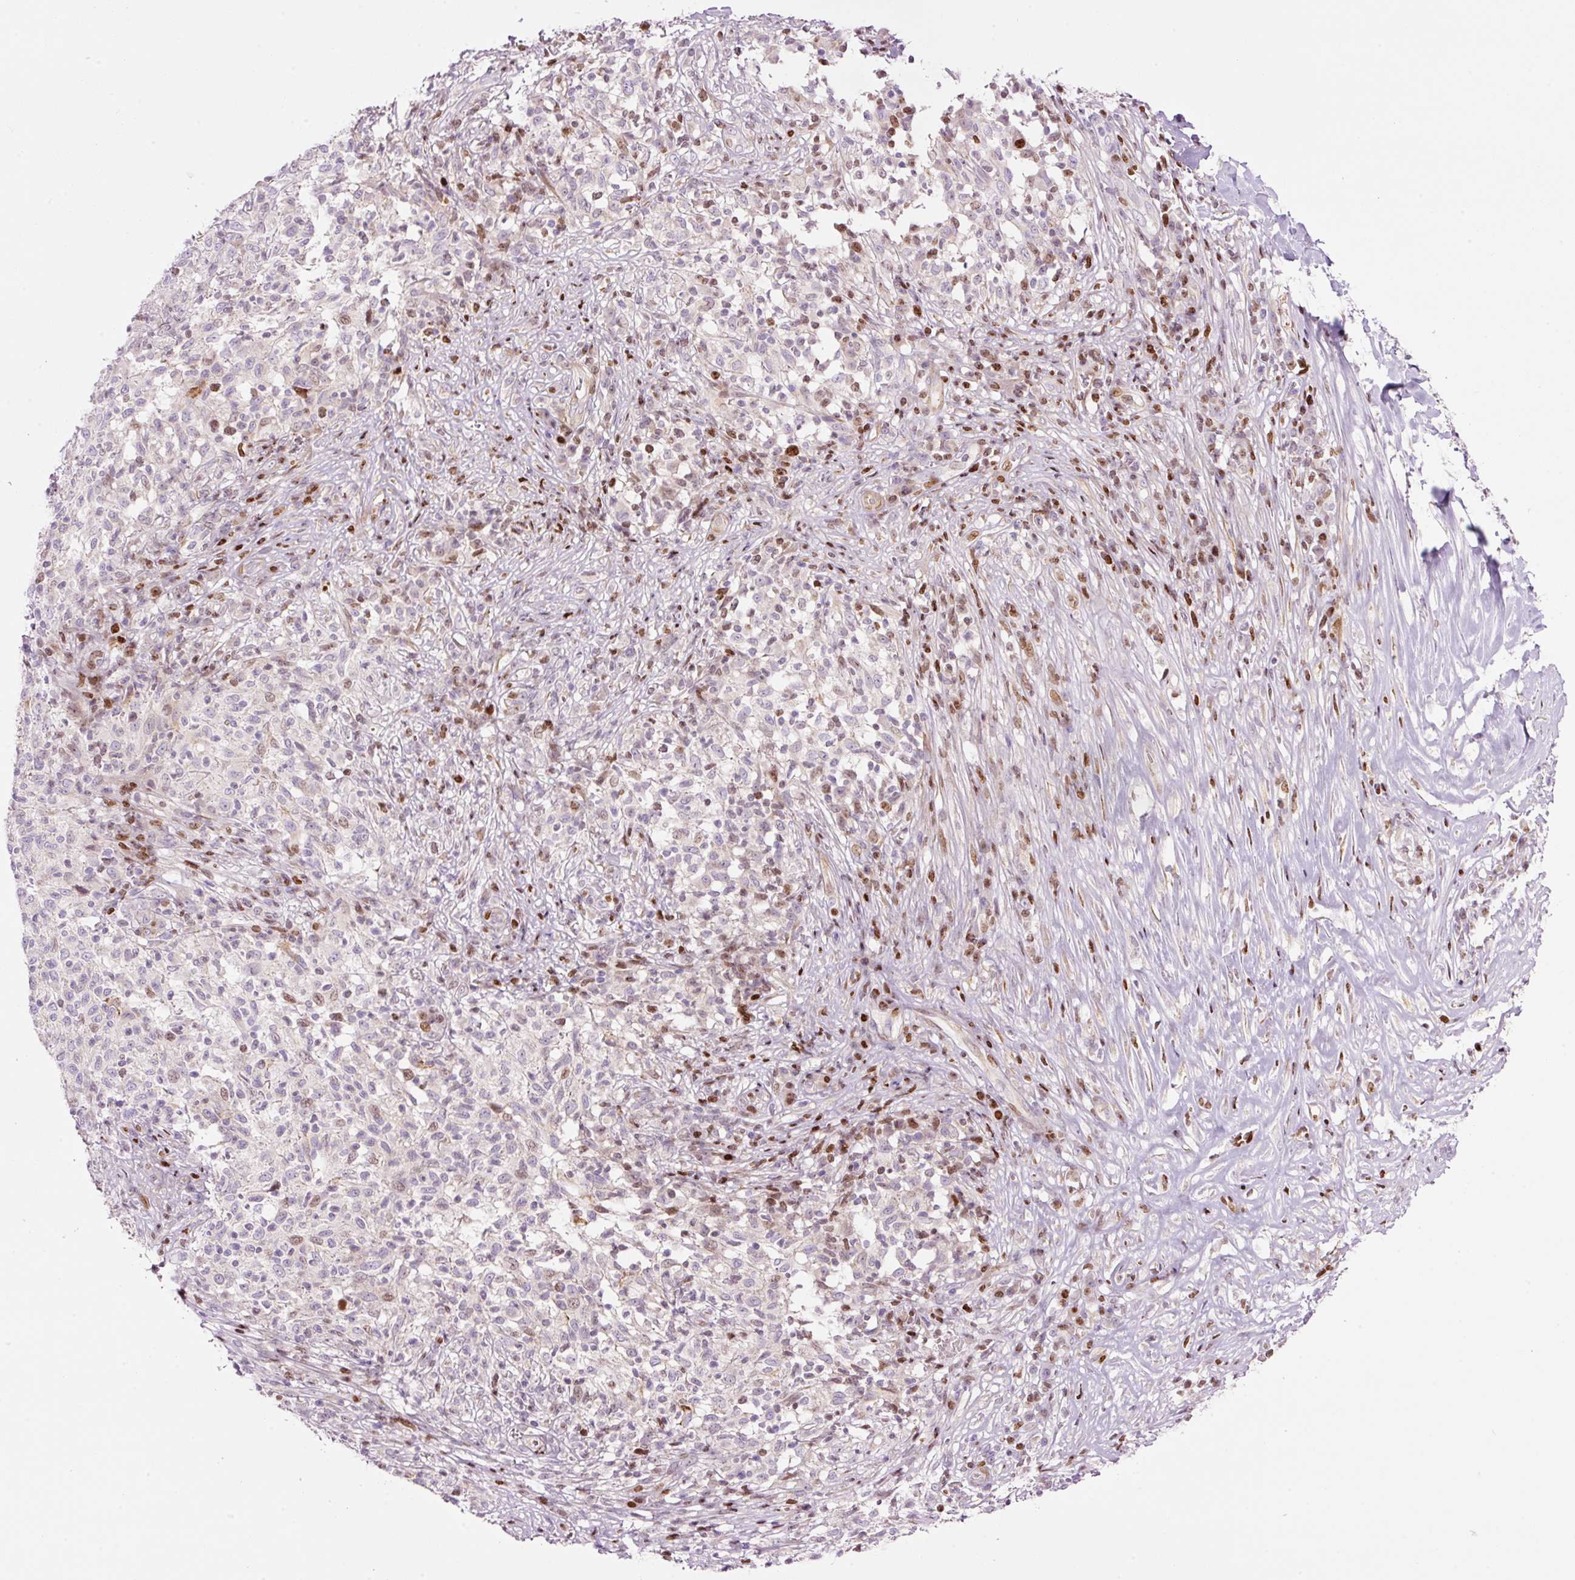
{"staining": {"intensity": "moderate", "quantity": "<25%", "location": "cytoplasmic/membranous,nuclear"}, "tissue": "melanoma", "cell_type": "Tumor cells", "image_type": "cancer", "snomed": [{"axis": "morphology", "description": "Malignant melanoma, NOS"}, {"axis": "topography", "description": "Skin"}], "caption": "Protein expression analysis of malignant melanoma displays moderate cytoplasmic/membranous and nuclear staining in about <25% of tumor cells. The staining was performed using DAB (3,3'-diaminobenzidine), with brown indicating positive protein expression. Nuclei are stained blue with hematoxylin.", "gene": "TMEM8B", "patient": {"sex": "male", "age": 66}}